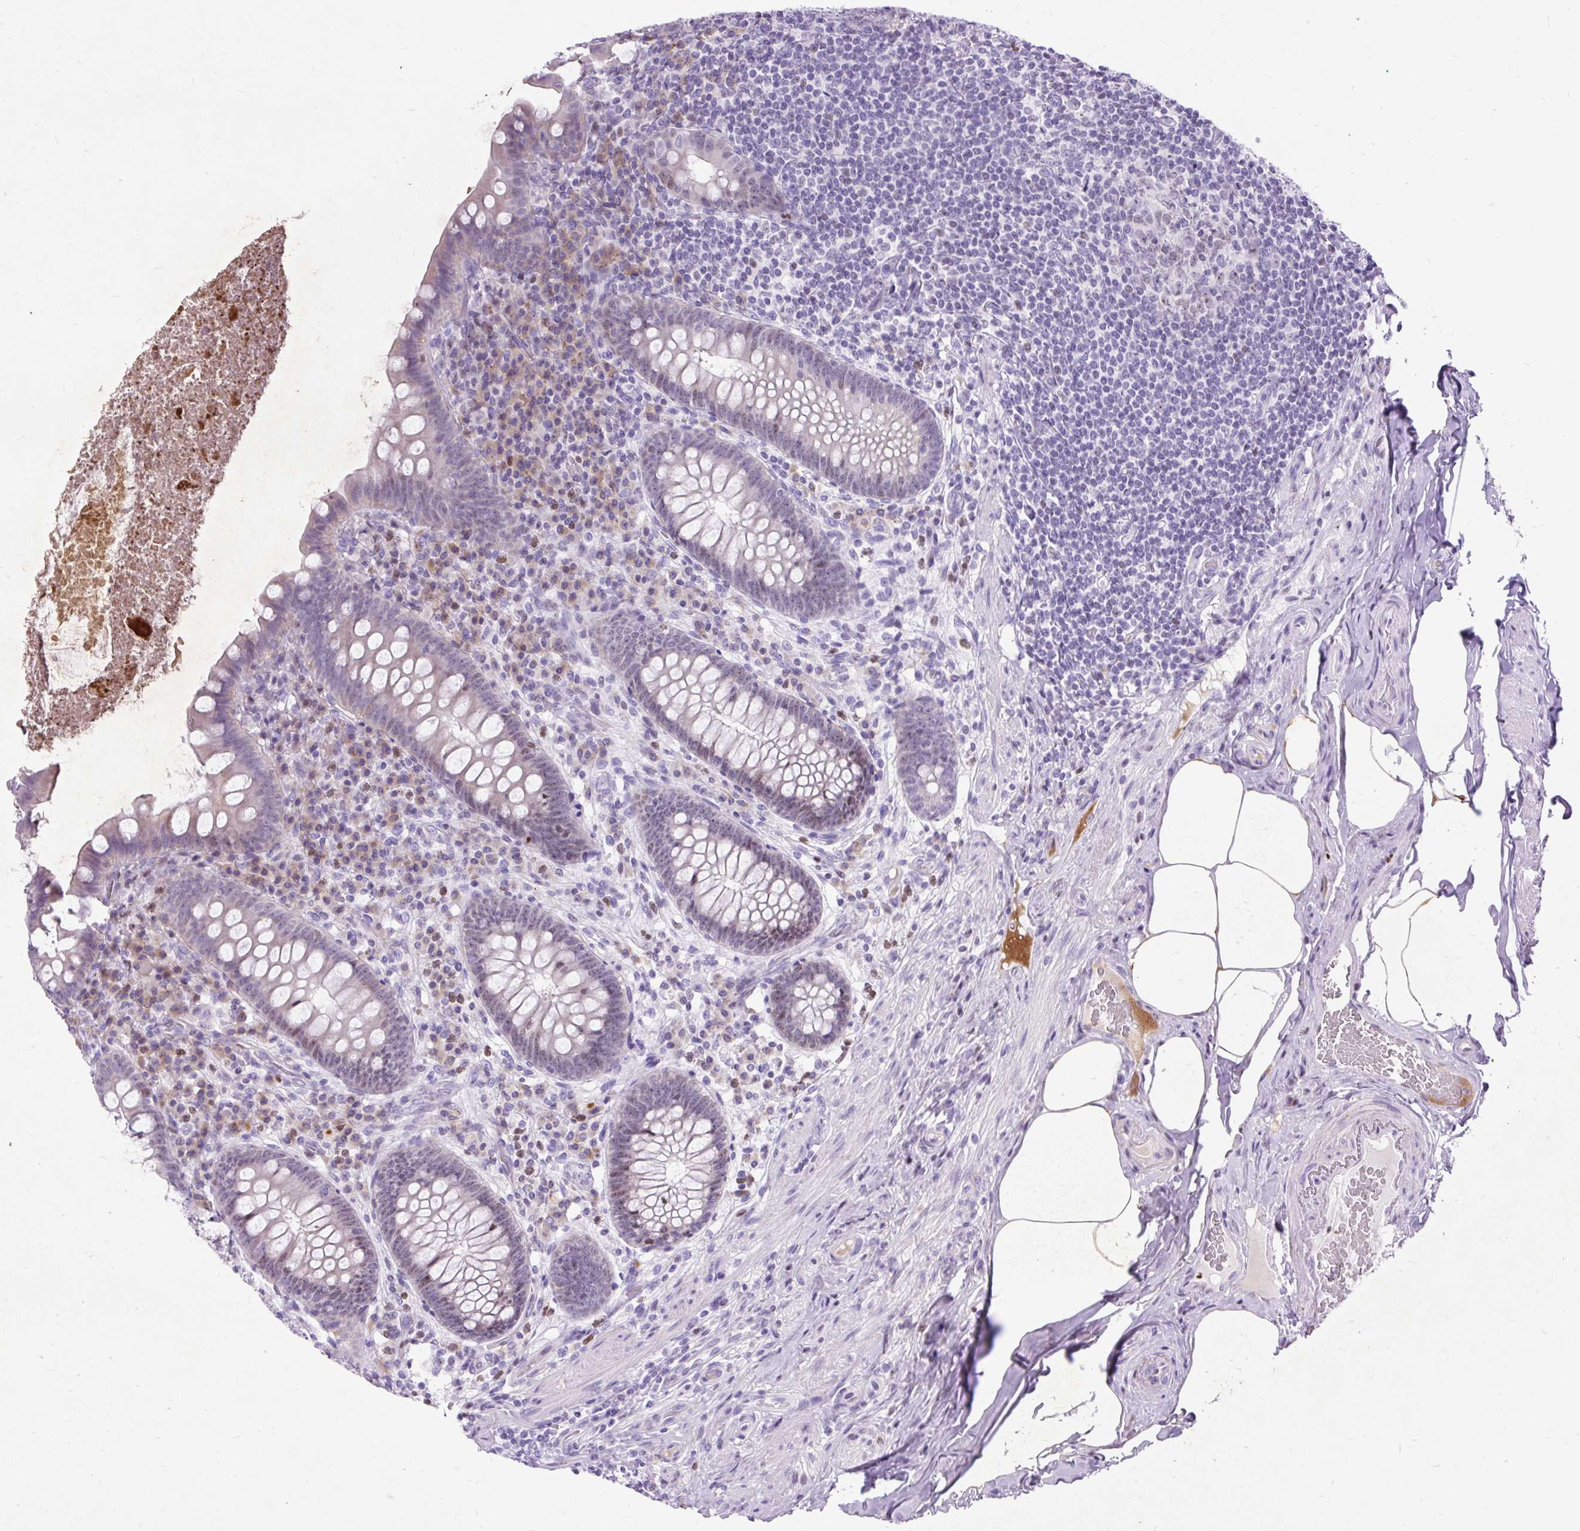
{"staining": {"intensity": "weak", "quantity": "25%-75%", "location": "nuclear"}, "tissue": "appendix", "cell_type": "Glandular cells", "image_type": "normal", "snomed": [{"axis": "morphology", "description": "Normal tissue, NOS"}, {"axis": "topography", "description": "Appendix"}], "caption": "An immunohistochemistry (IHC) micrograph of benign tissue is shown. Protein staining in brown labels weak nuclear positivity in appendix within glandular cells. (Brightfield microscopy of DAB IHC at high magnification).", "gene": "SPC24", "patient": {"sex": "male", "age": 71}}